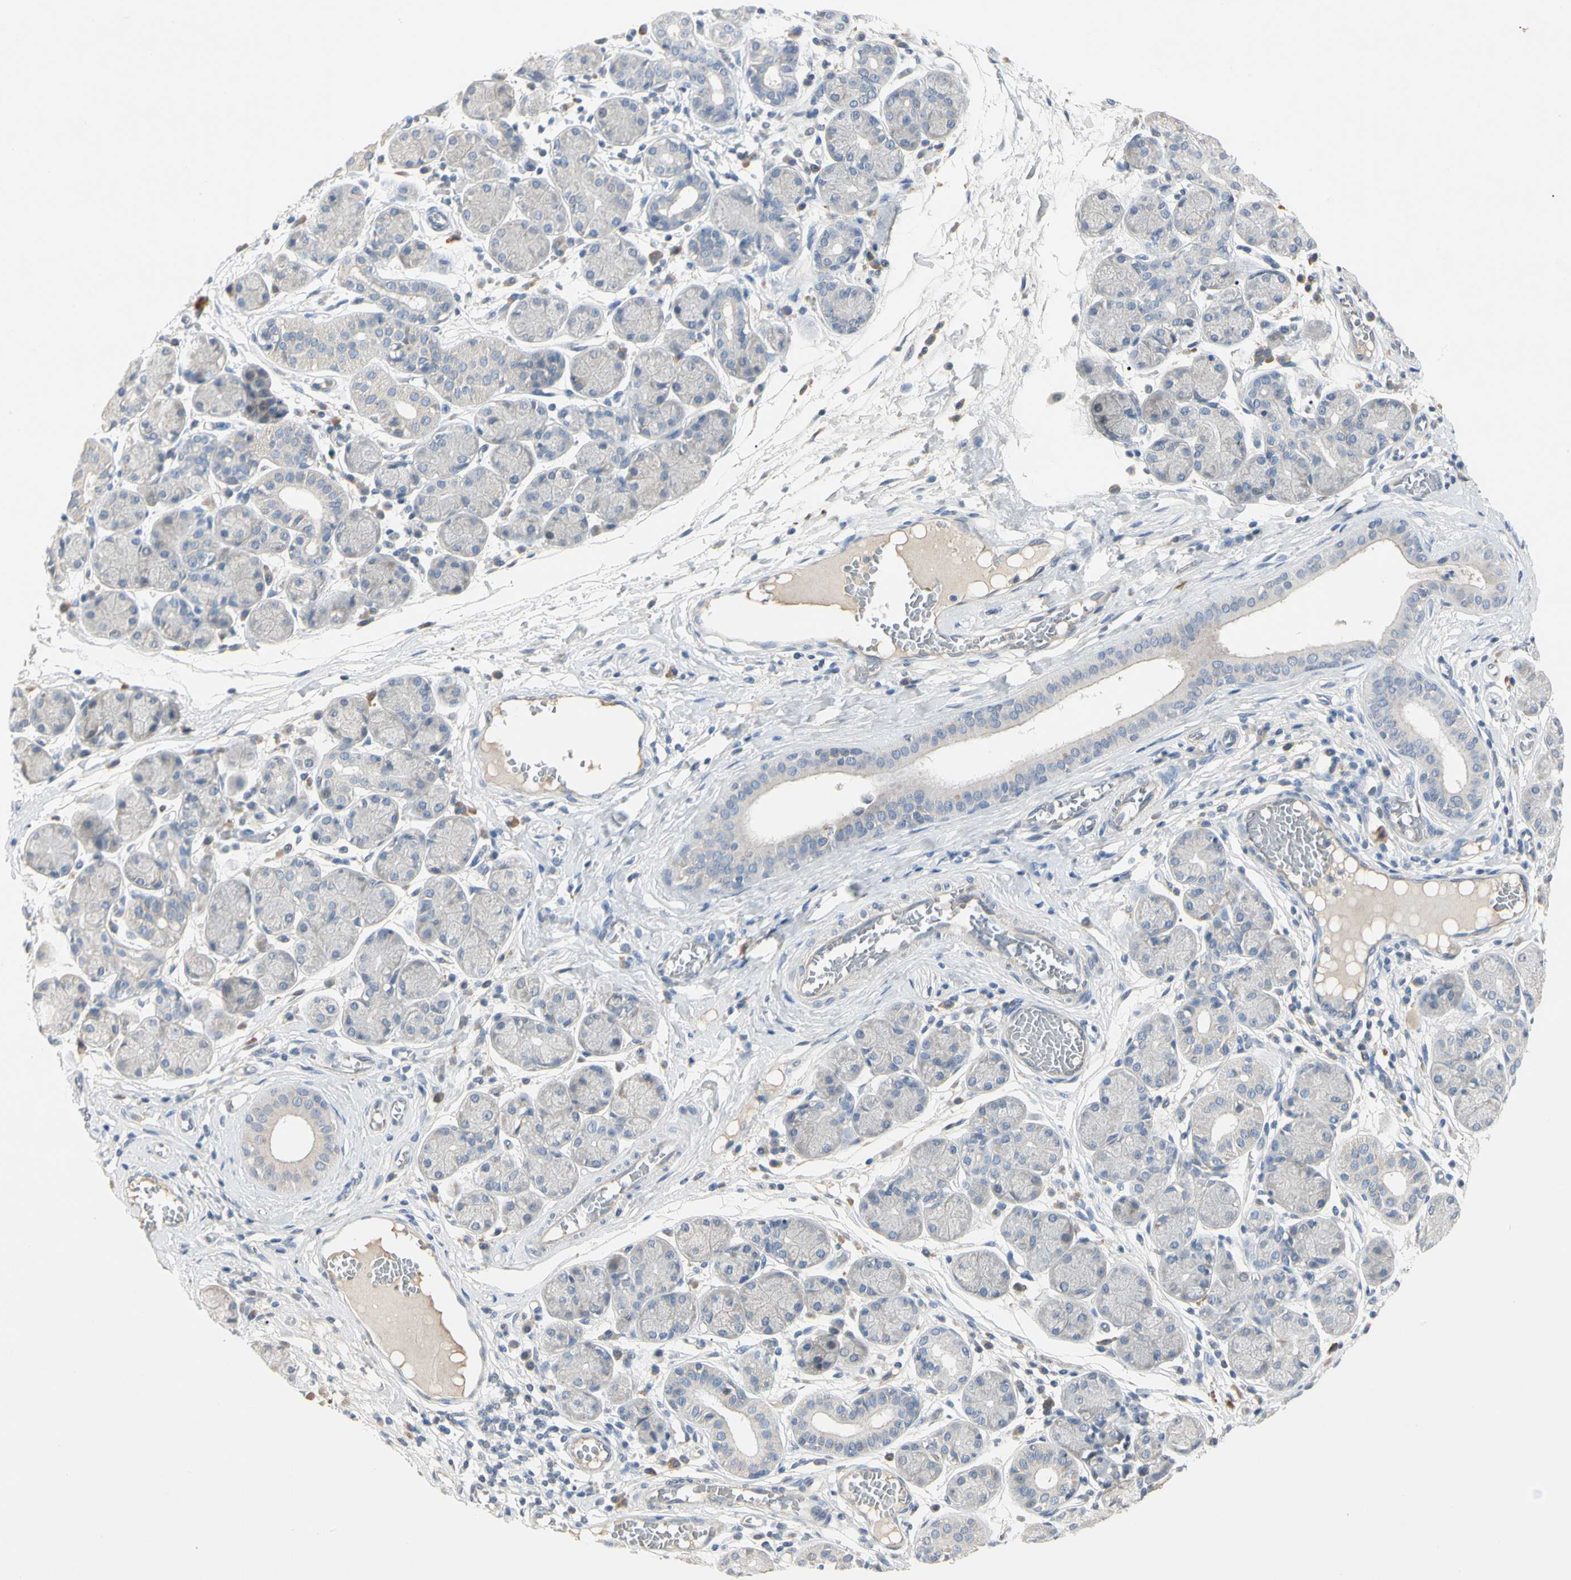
{"staining": {"intensity": "negative", "quantity": "none", "location": "none"}, "tissue": "salivary gland", "cell_type": "Glandular cells", "image_type": "normal", "snomed": [{"axis": "morphology", "description": "Normal tissue, NOS"}, {"axis": "topography", "description": "Salivary gland"}], "caption": "Immunohistochemical staining of benign human salivary gland exhibits no significant positivity in glandular cells.", "gene": "PRSS21", "patient": {"sex": "female", "age": 24}}